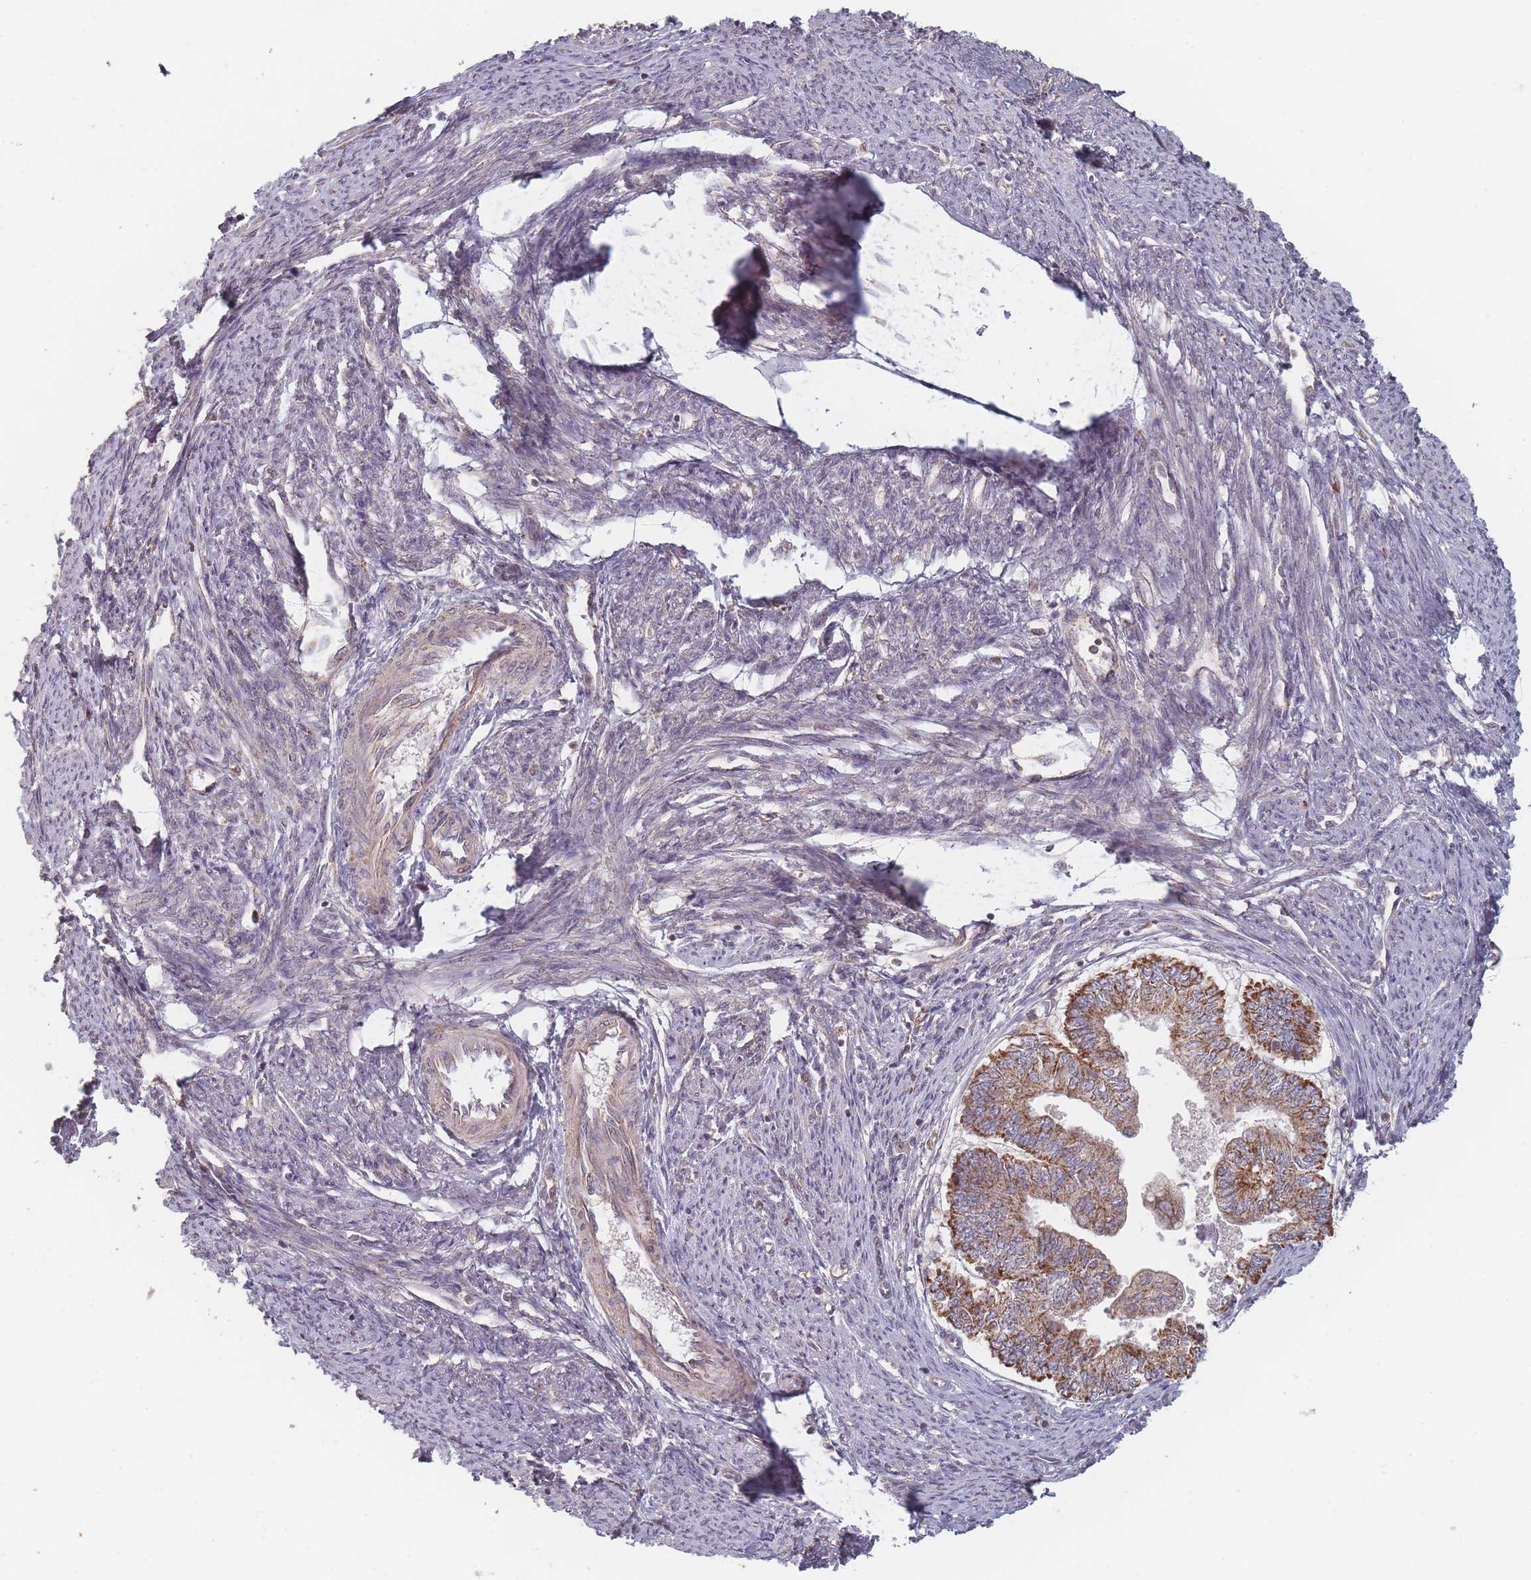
{"staining": {"intensity": "weak", "quantity": "<25%", "location": "cytoplasmic/membranous"}, "tissue": "smooth muscle", "cell_type": "Smooth muscle cells", "image_type": "normal", "snomed": [{"axis": "morphology", "description": "Normal tissue, NOS"}, {"axis": "topography", "description": "Smooth muscle"}, {"axis": "topography", "description": "Uterus"}], "caption": "DAB (3,3'-diaminobenzidine) immunohistochemical staining of normal human smooth muscle demonstrates no significant expression in smooth muscle cells. The staining was performed using DAB to visualize the protein expression in brown, while the nuclei were stained in blue with hematoxylin (Magnification: 20x).", "gene": "OR2M4", "patient": {"sex": "female", "age": 59}}